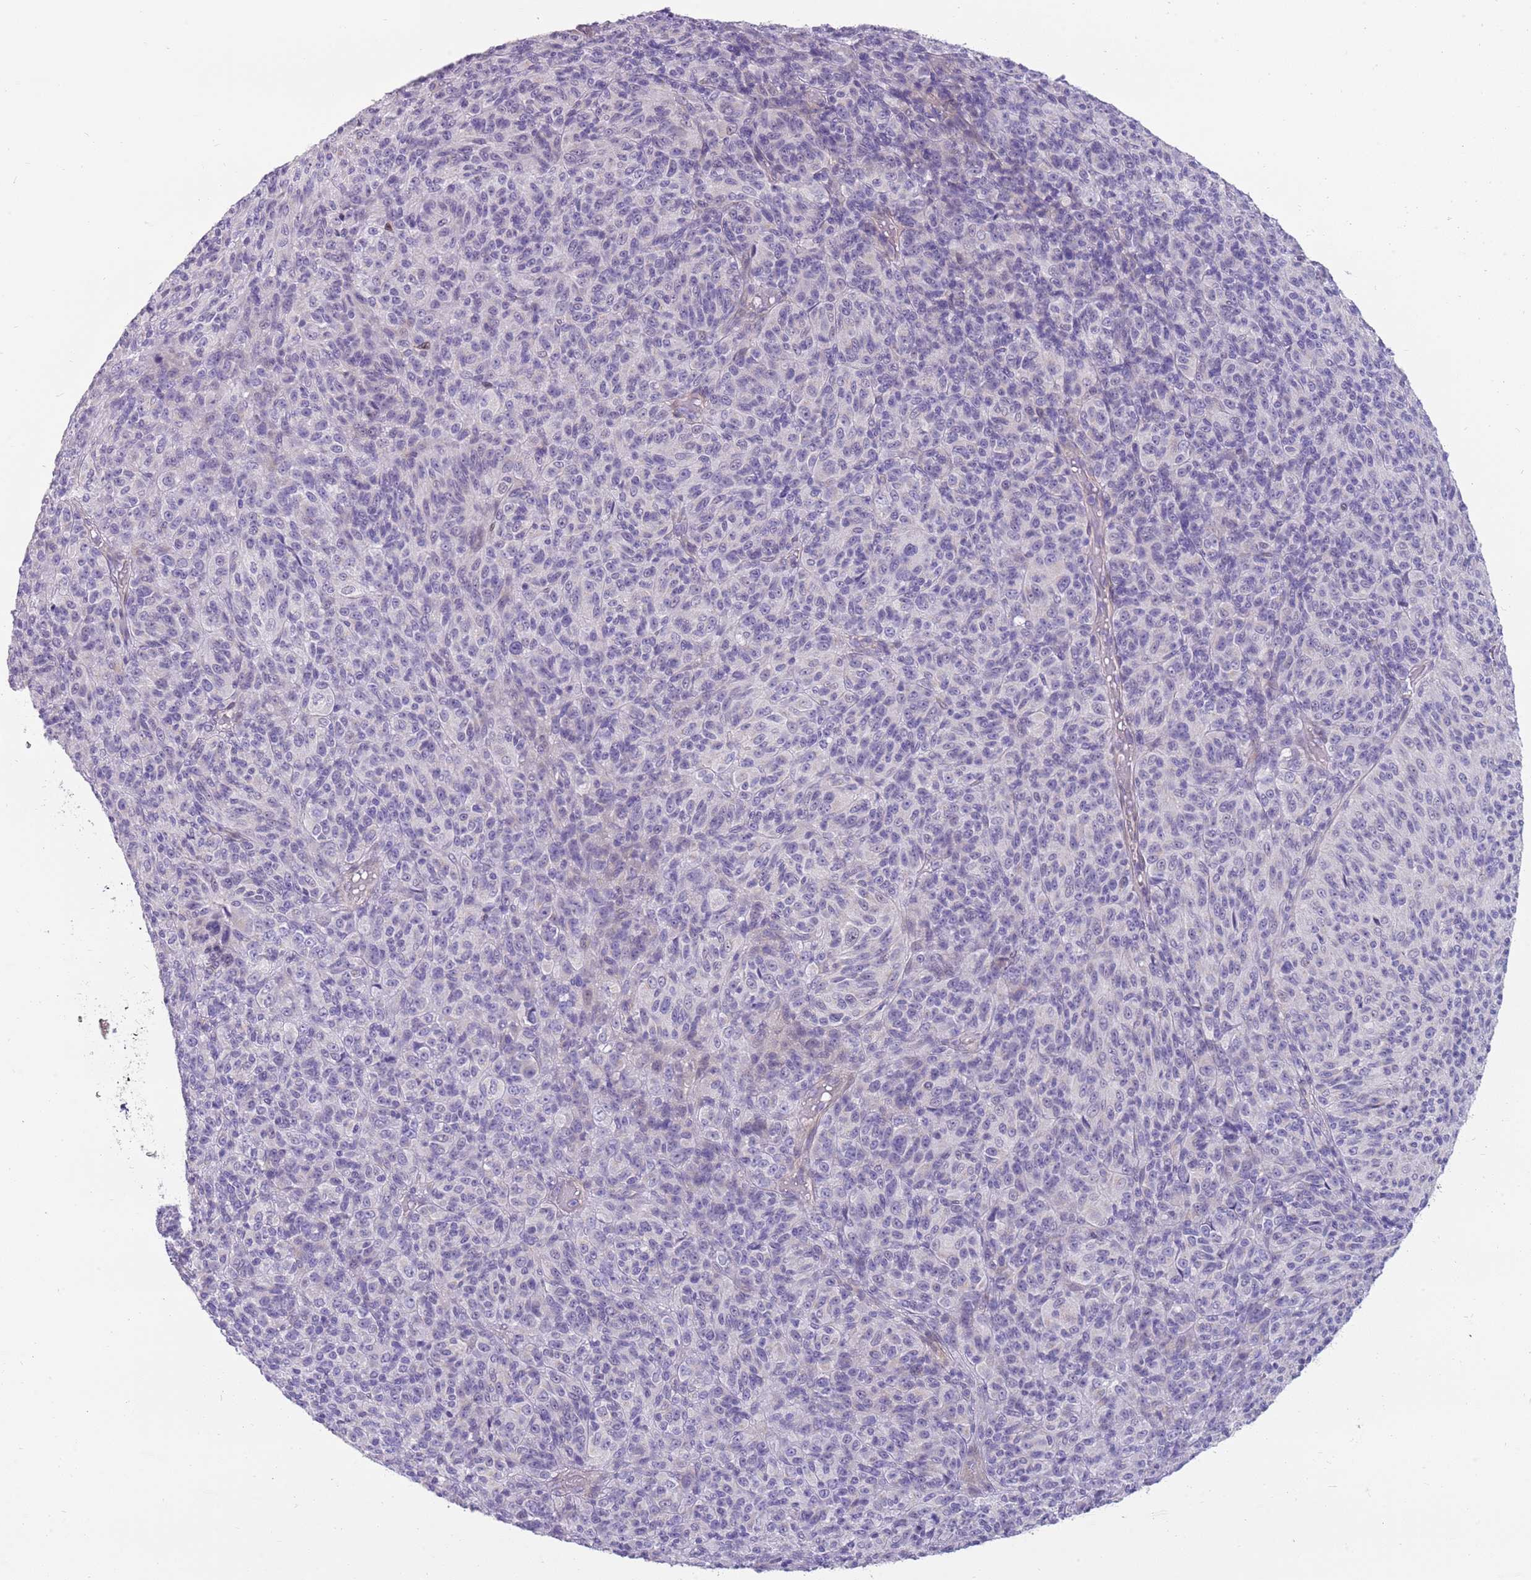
{"staining": {"intensity": "negative", "quantity": "none", "location": "none"}, "tissue": "melanoma", "cell_type": "Tumor cells", "image_type": "cancer", "snomed": [{"axis": "morphology", "description": "Malignant melanoma, Metastatic site"}, {"axis": "topography", "description": "Brain"}], "caption": "This is a histopathology image of immunohistochemistry (IHC) staining of melanoma, which shows no expression in tumor cells. Nuclei are stained in blue.", "gene": "DIPK1C", "patient": {"sex": "female", "age": 56}}